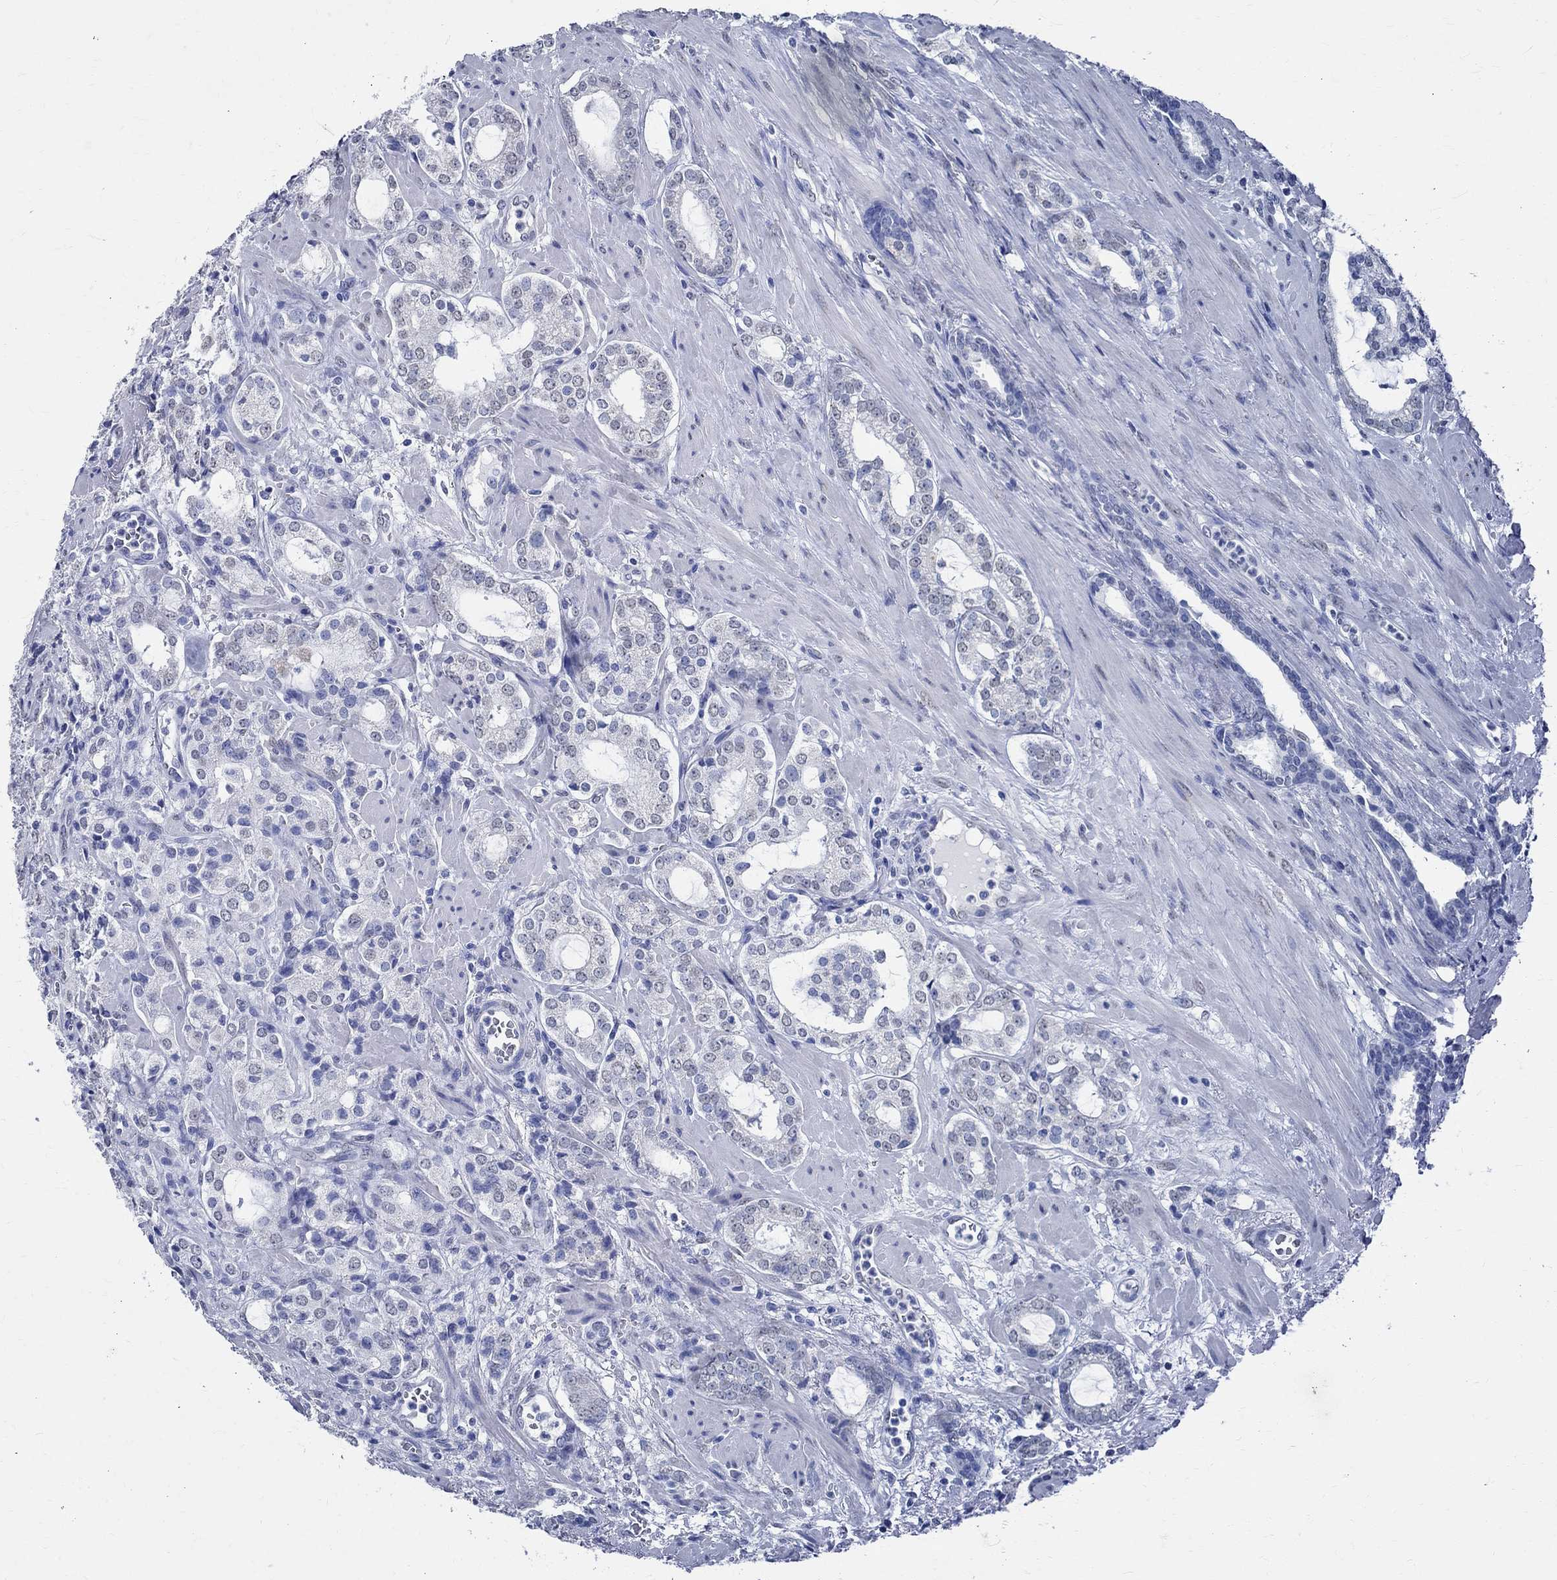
{"staining": {"intensity": "negative", "quantity": "none", "location": "none"}, "tissue": "prostate cancer", "cell_type": "Tumor cells", "image_type": "cancer", "snomed": [{"axis": "morphology", "description": "Adenocarcinoma, NOS"}, {"axis": "topography", "description": "Prostate"}], "caption": "Prostate cancer was stained to show a protein in brown. There is no significant expression in tumor cells.", "gene": "TSPAN16", "patient": {"sex": "male", "age": 66}}